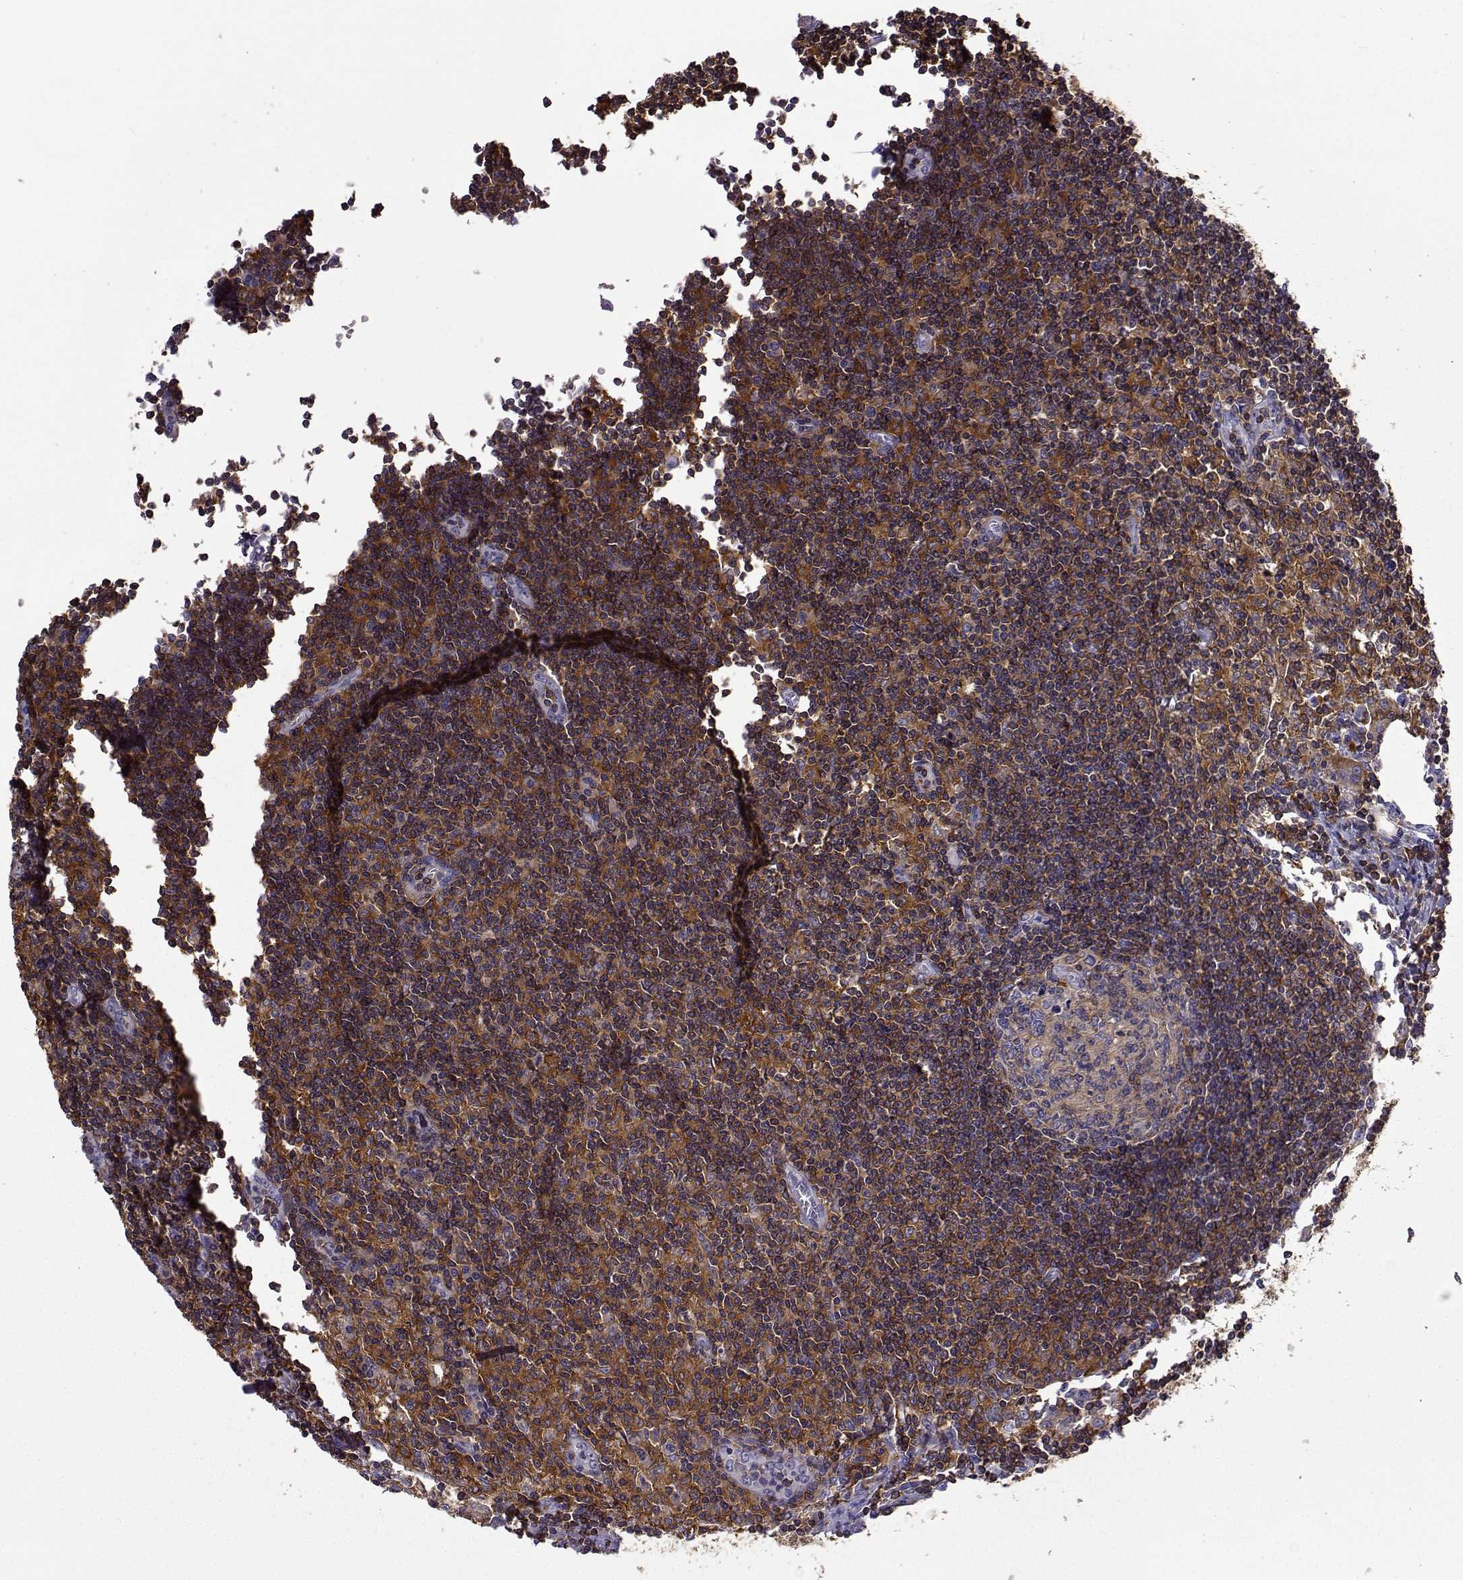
{"staining": {"intensity": "weak", "quantity": ">75%", "location": "cytoplasmic/membranous"}, "tissue": "lymph node", "cell_type": "Germinal center cells", "image_type": "normal", "snomed": [{"axis": "morphology", "description": "Normal tissue, NOS"}, {"axis": "topography", "description": "Lymph node"}], "caption": "Immunohistochemical staining of unremarkable lymph node shows weak cytoplasmic/membranous protein staining in approximately >75% of germinal center cells.", "gene": "DOCK10", "patient": {"sex": "male", "age": 59}}